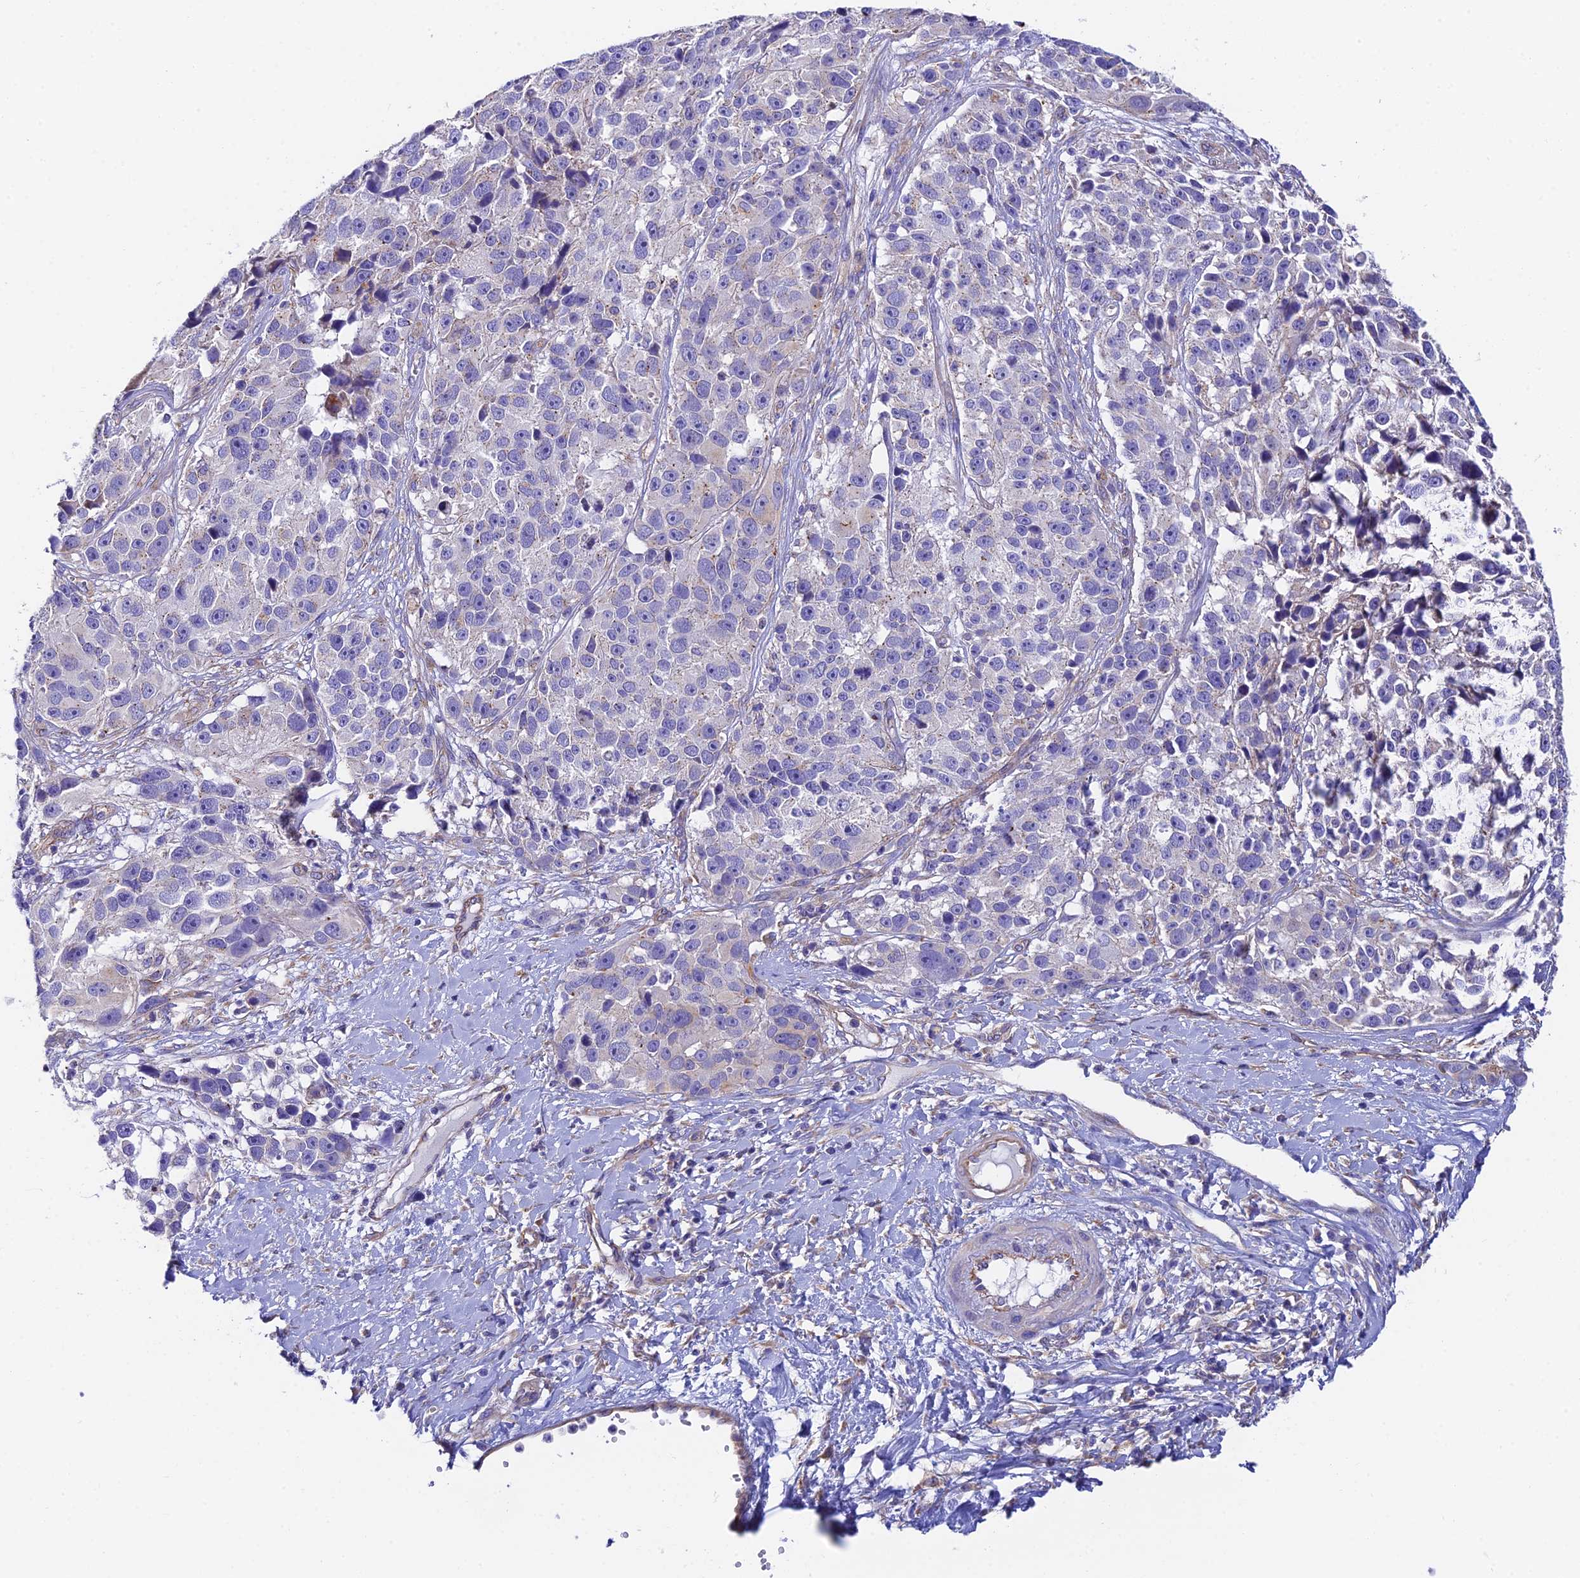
{"staining": {"intensity": "negative", "quantity": "none", "location": "none"}, "tissue": "melanoma", "cell_type": "Tumor cells", "image_type": "cancer", "snomed": [{"axis": "morphology", "description": "Malignant melanoma, NOS"}, {"axis": "topography", "description": "Skin"}], "caption": "Tumor cells show no significant expression in melanoma.", "gene": "QRFP", "patient": {"sex": "male", "age": 84}}